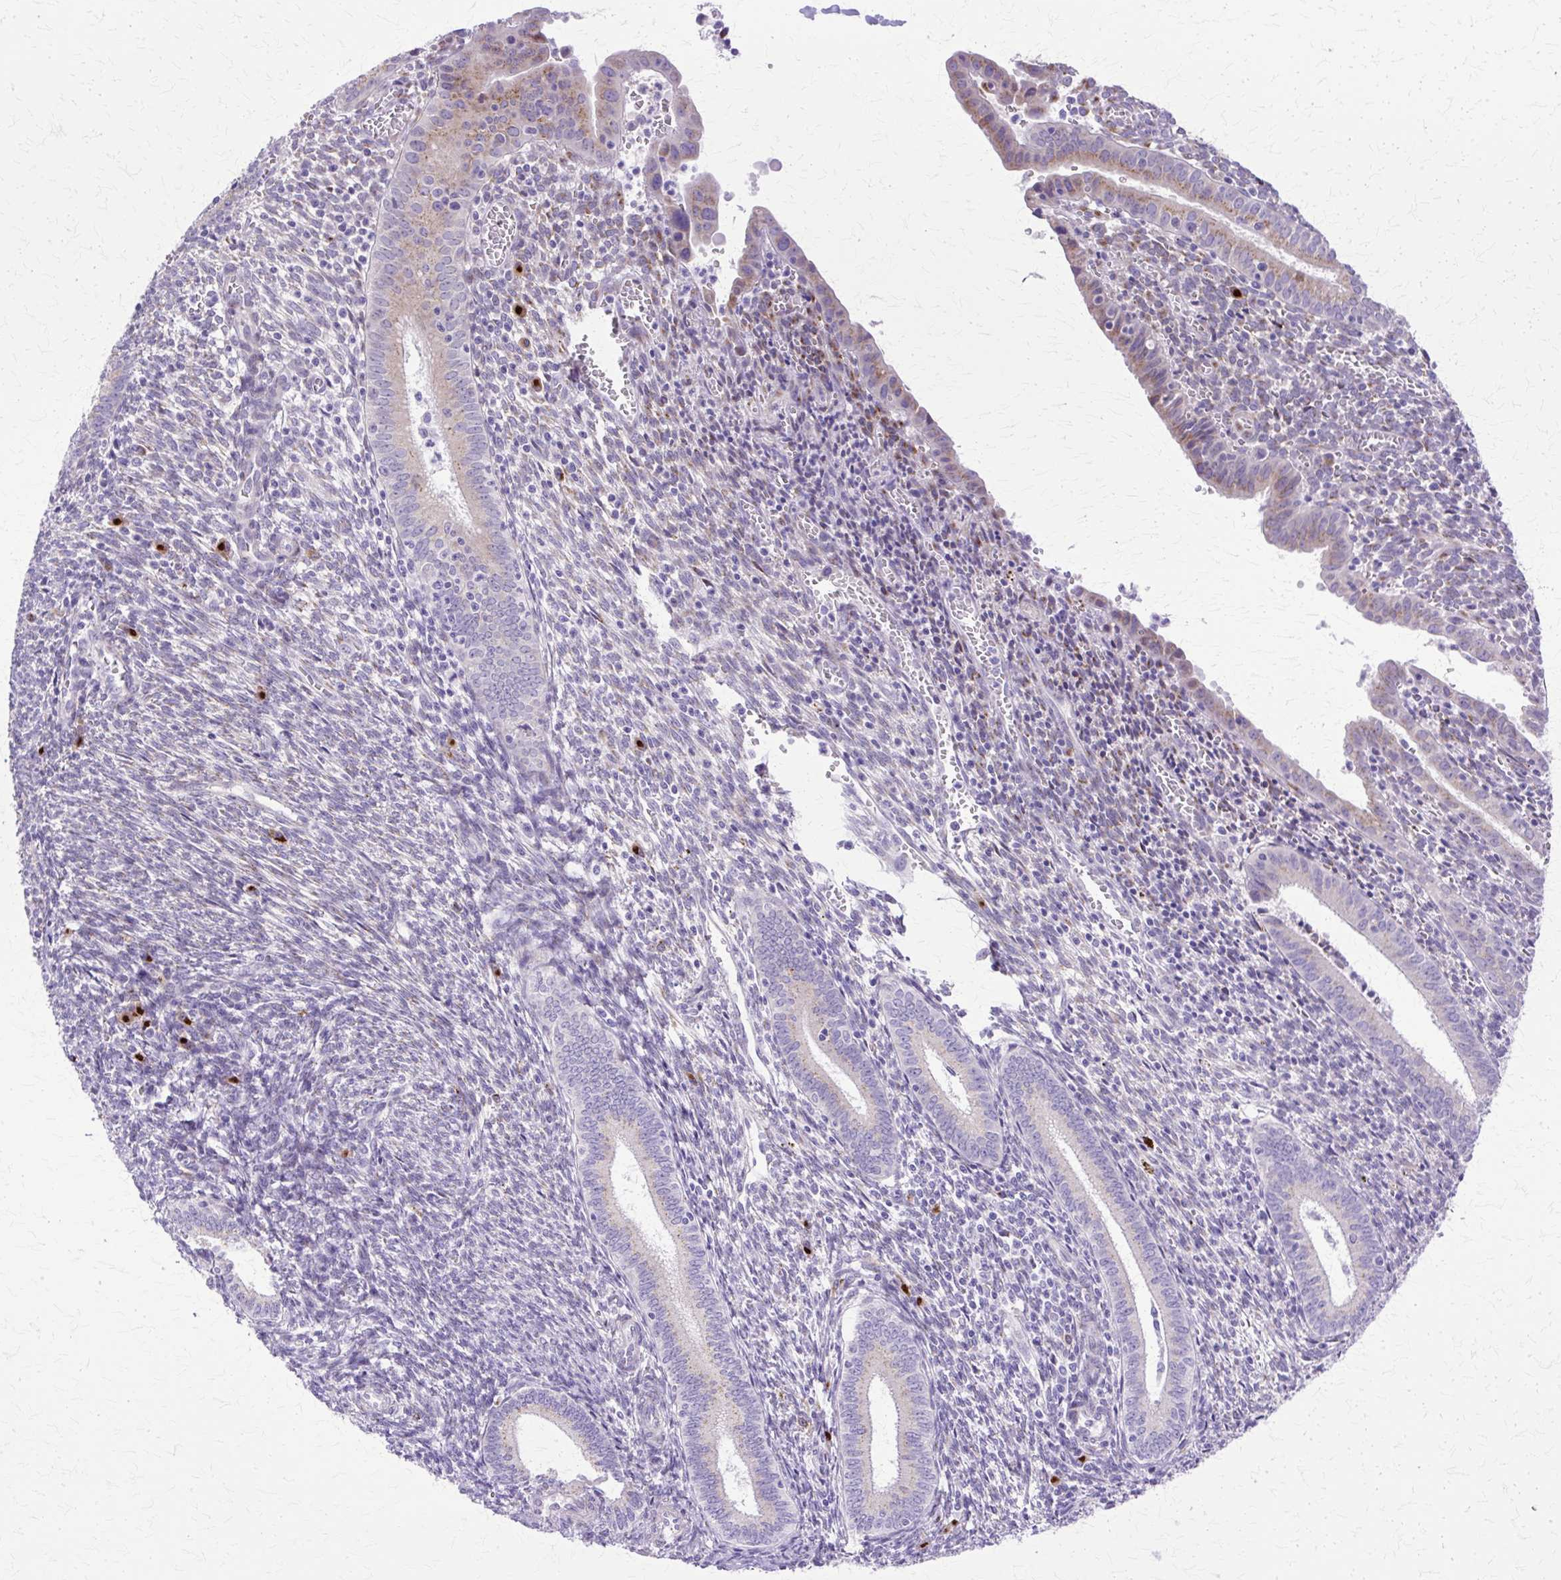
{"staining": {"intensity": "negative", "quantity": "none", "location": "none"}, "tissue": "endometrium", "cell_type": "Cells in endometrial stroma", "image_type": "normal", "snomed": [{"axis": "morphology", "description": "Normal tissue, NOS"}, {"axis": "topography", "description": "Endometrium"}], "caption": "IHC histopathology image of normal human endometrium stained for a protein (brown), which displays no expression in cells in endometrial stroma.", "gene": "TBC1D3B", "patient": {"sex": "female", "age": 41}}